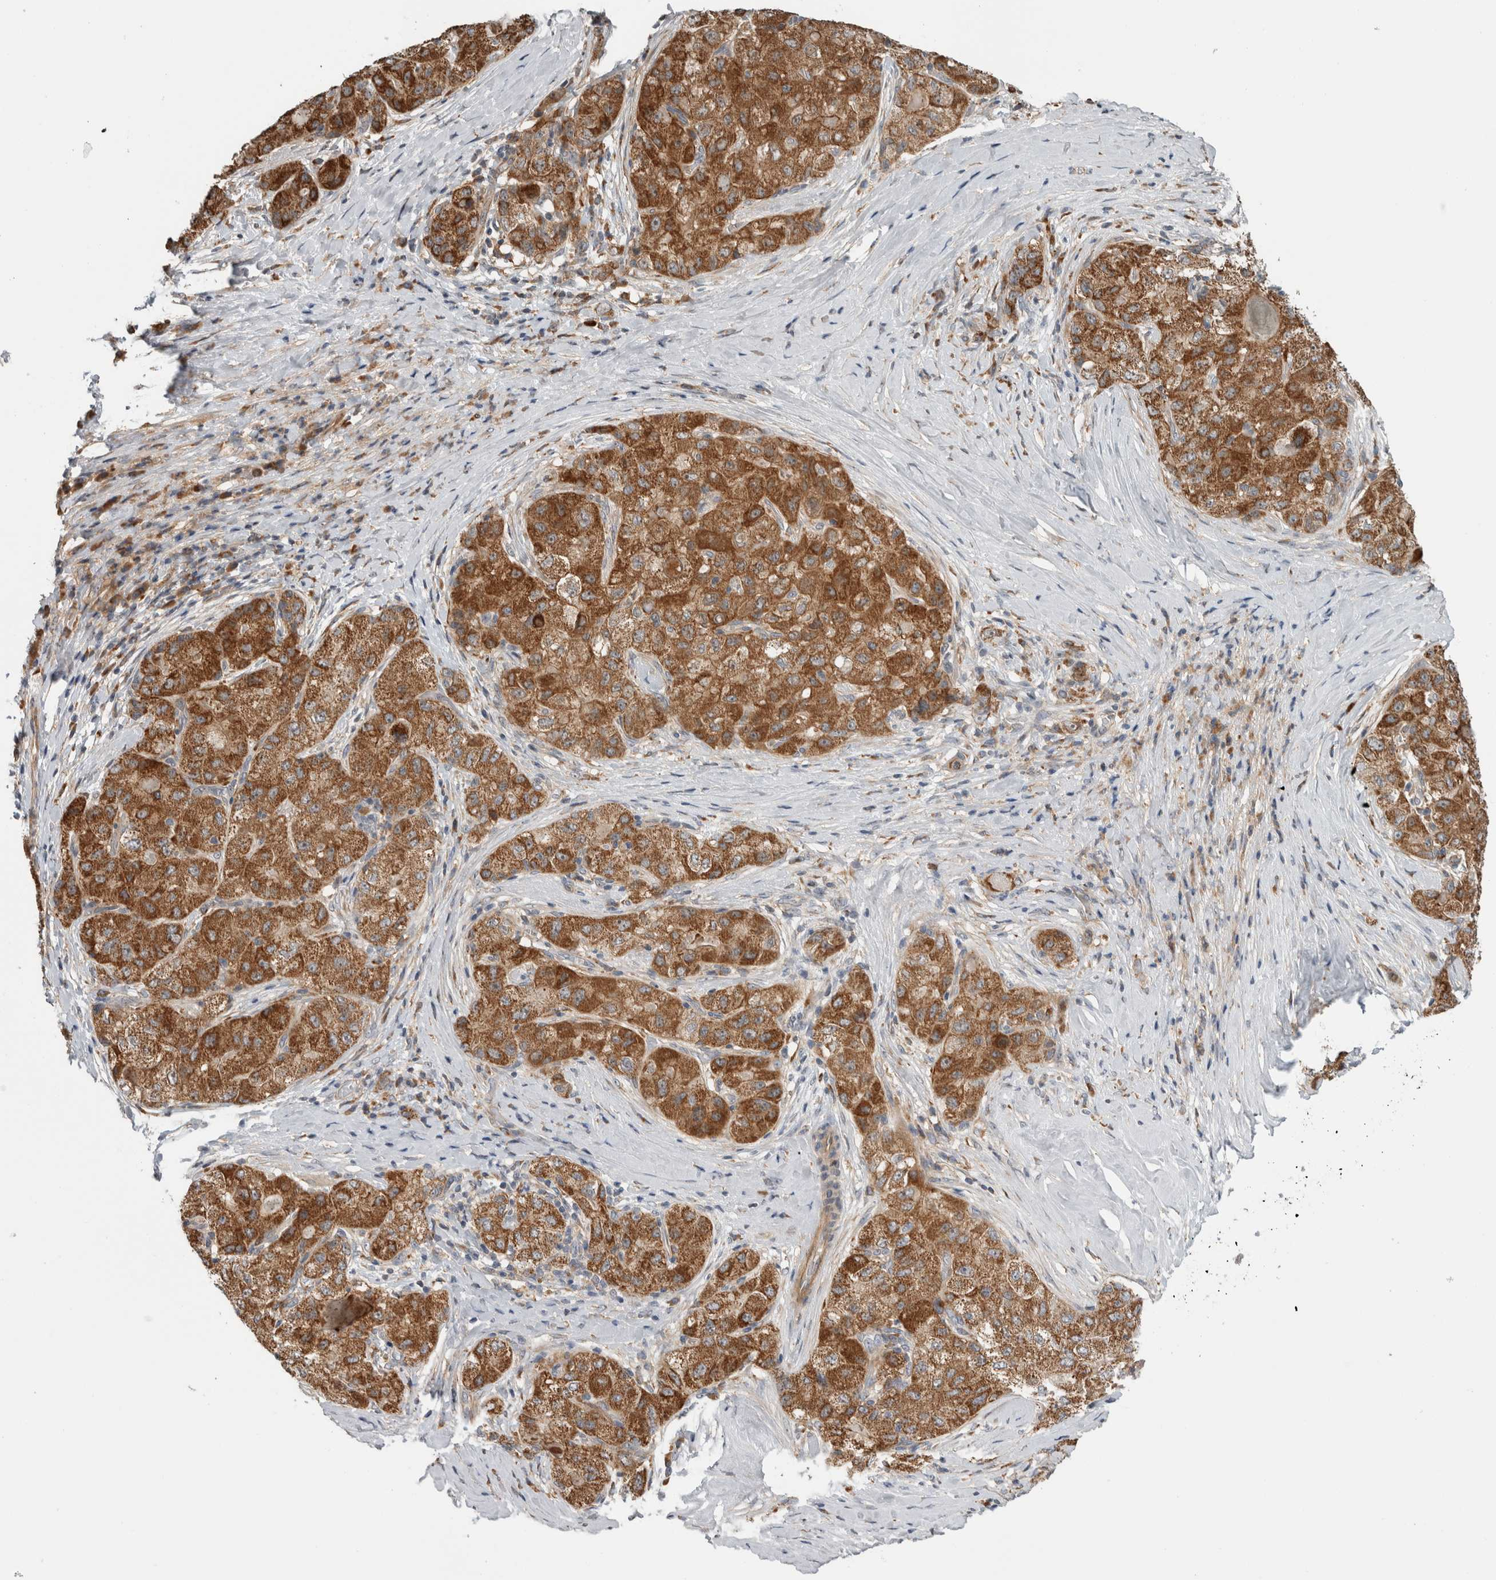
{"staining": {"intensity": "strong", "quantity": ">75%", "location": "cytoplasmic/membranous"}, "tissue": "liver cancer", "cell_type": "Tumor cells", "image_type": "cancer", "snomed": [{"axis": "morphology", "description": "Carcinoma, Hepatocellular, NOS"}, {"axis": "topography", "description": "Liver"}], "caption": "Liver cancer stained for a protein displays strong cytoplasmic/membranous positivity in tumor cells. The staining was performed using DAB (3,3'-diaminobenzidine) to visualize the protein expression in brown, while the nuclei were stained in blue with hematoxylin (Magnification: 20x).", "gene": "ADGRL3", "patient": {"sex": "male", "age": 80}}